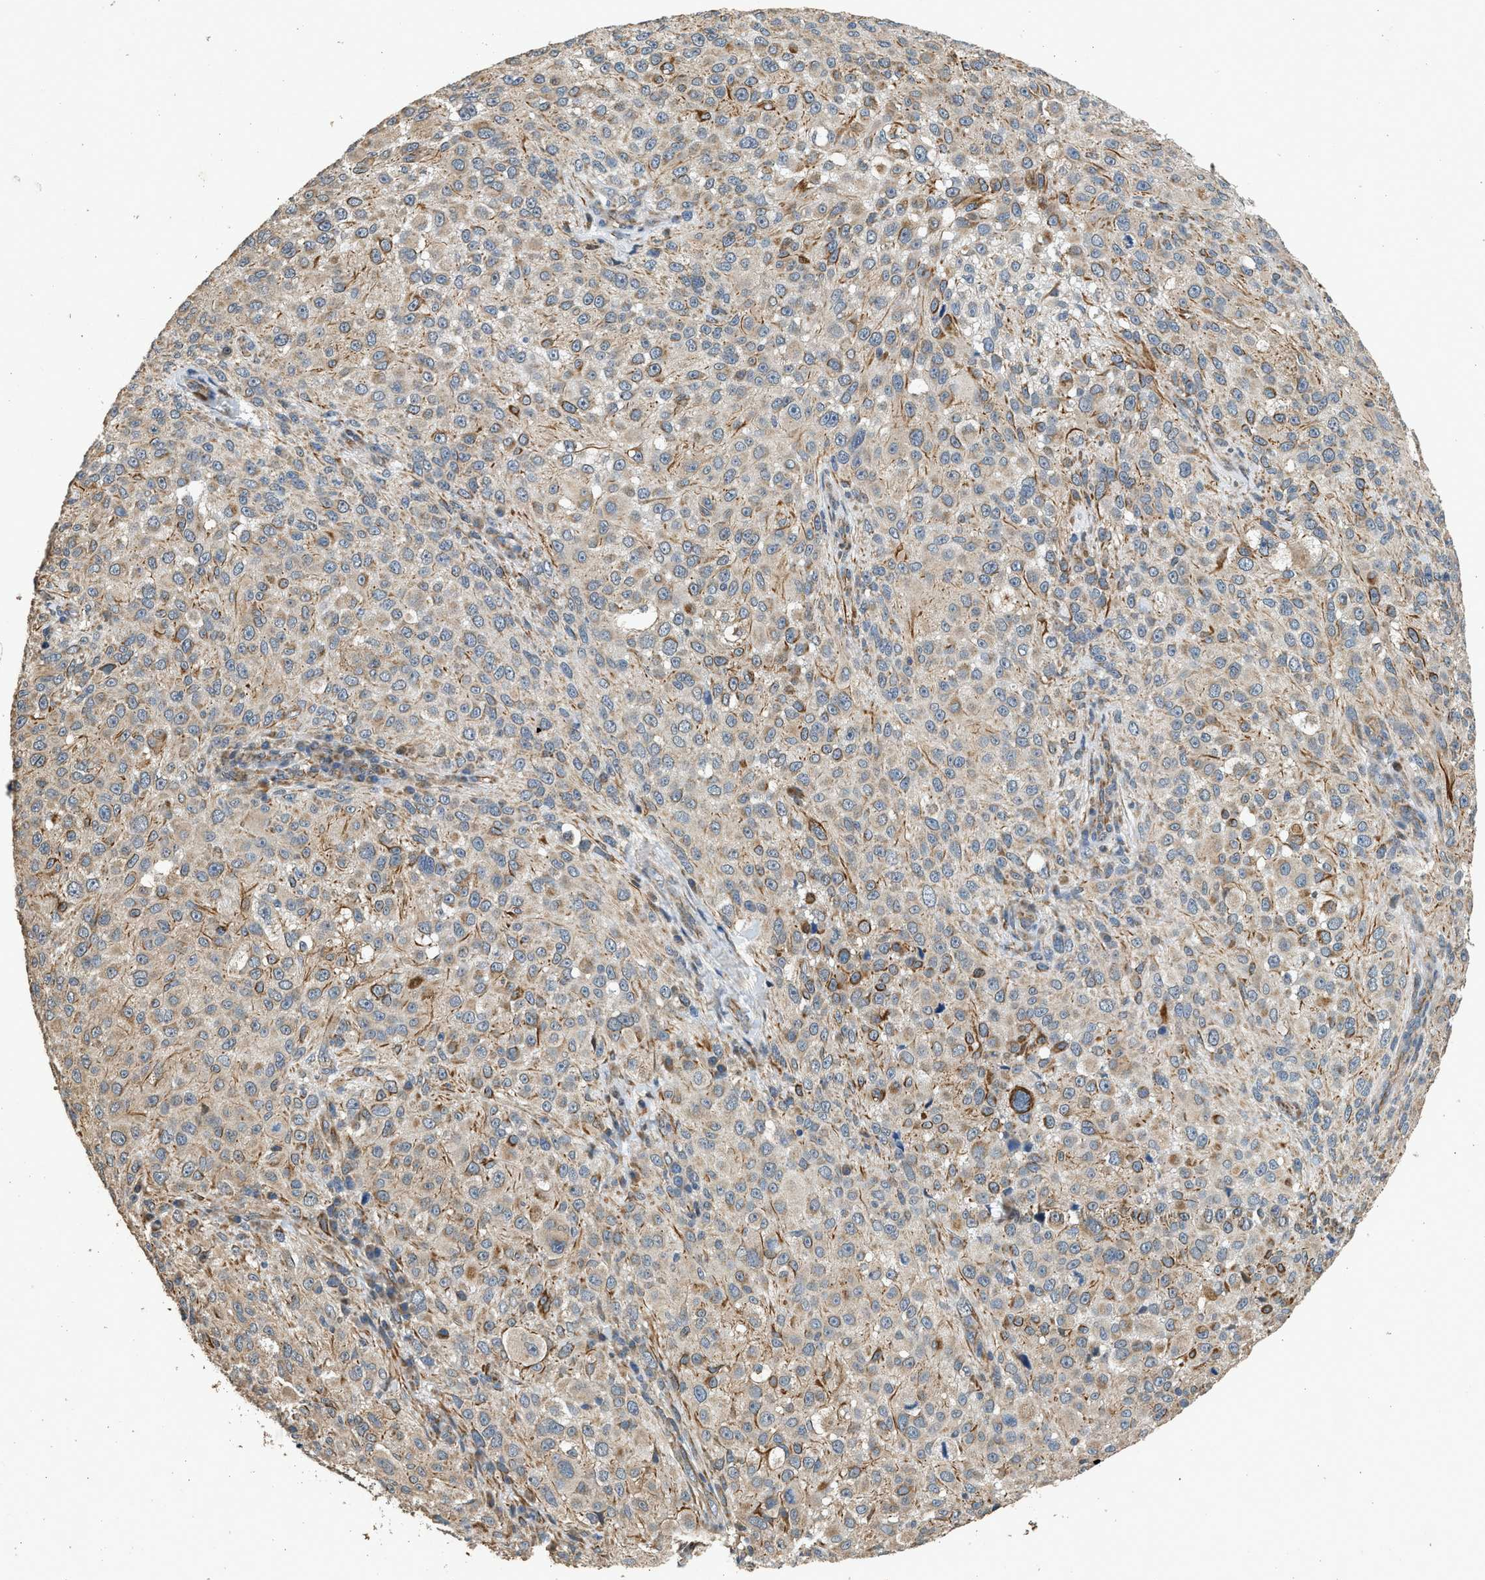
{"staining": {"intensity": "weak", "quantity": ">75%", "location": "cytoplasmic/membranous"}, "tissue": "melanoma", "cell_type": "Tumor cells", "image_type": "cancer", "snomed": [{"axis": "morphology", "description": "Necrosis, NOS"}, {"axis": "morphology", "description": "Malignant melanoma, NOS"}, {"axis": "topography", "description": "Skin"}], "caption": "A low amount of weak cytoplasmic/membranous positivity is identified in about >75% of tumor cells in melanoma tissue. (Brightfield microscopy of DAB IHC at high magnification).", "gene": "PCLO", "patient": {"sex": "female", "age": 87}}